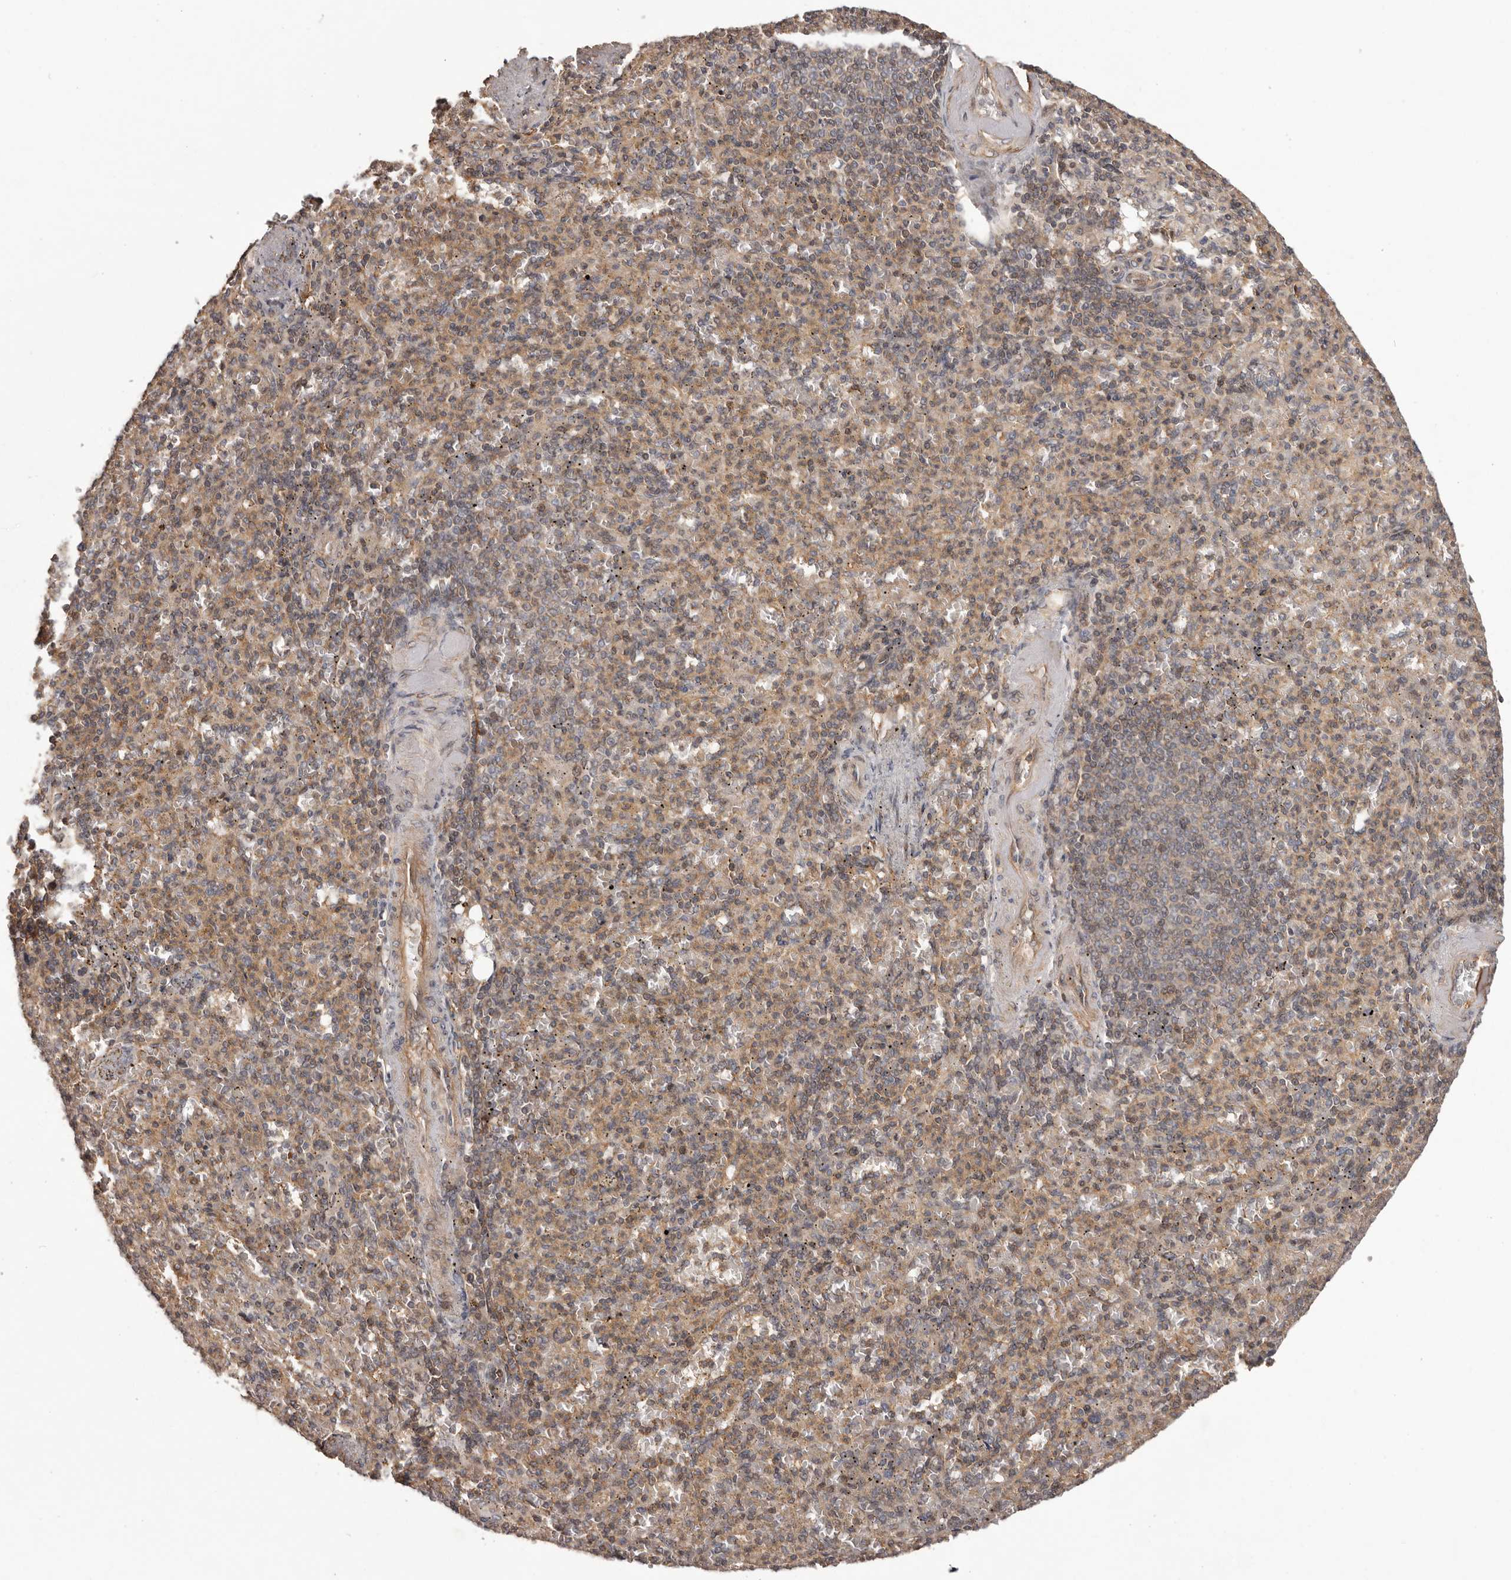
{"staining": {"intensity": "moderate", "quantity": "25%-75%", "location": "cytoplasmic/membranous"}, "tissue": "spleen", "cell_type": "Cells in red pulp", "image_type": "normal", "snomed": [{"axis": "morphology", "description": "Normal tissue, NOS"}, {"axis": "topography", "description": "Spleen"}], "caption": "Protein staining of benign spleen shows moderate cytoplasmic/membranous expression in approximately 25%-75% of cells in red pulp. (Stains: DAB in brown, nuclei in blue, Microscopy: brightfield microscopy at high magnification).", "gene": "NFKBIA", "patient": {"sex": "female", "age": 74}}